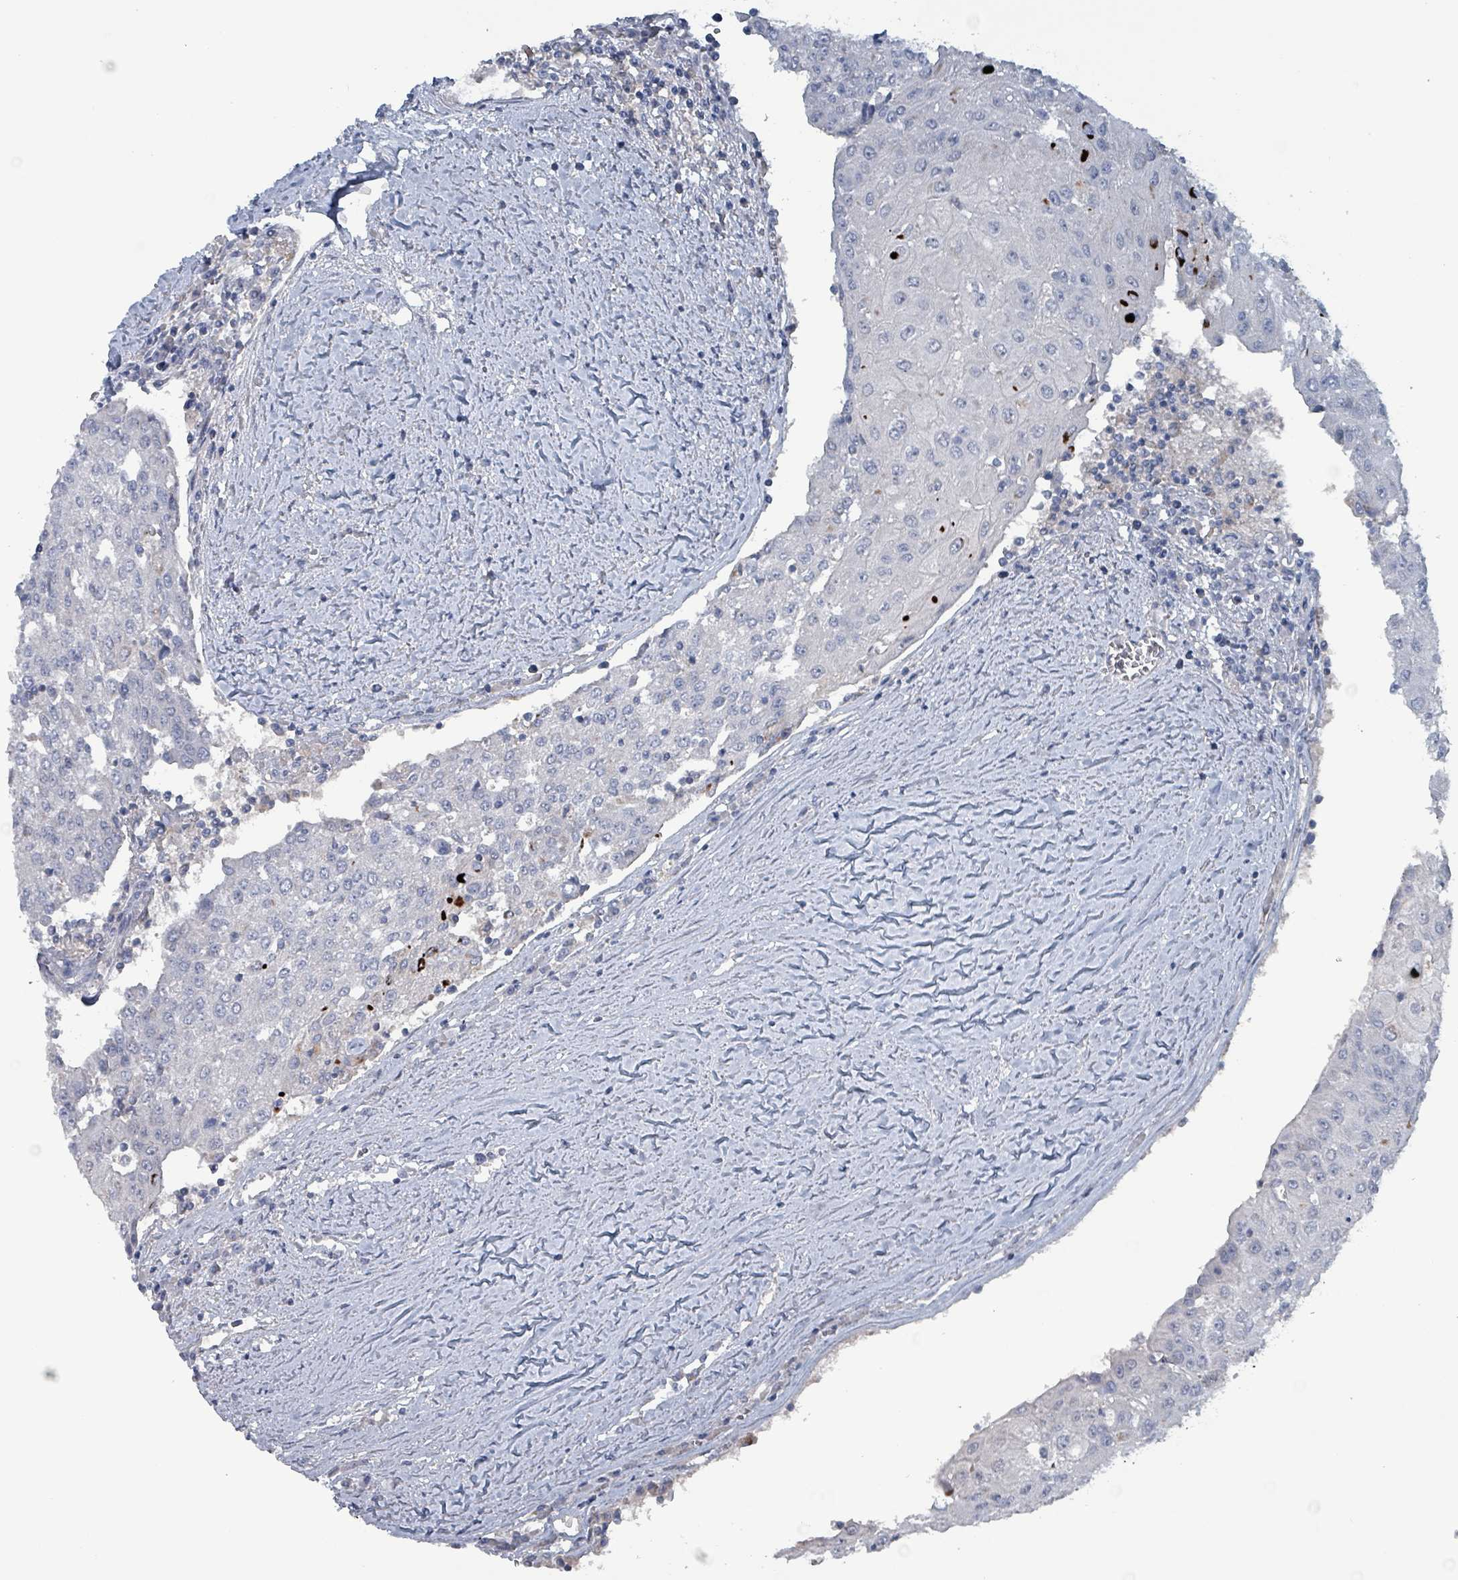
{"staining": {"intensity": "negative", "quantity": "none", "location": "none"}, "tissue": "urothelial cancer", "cell_type": "Tumor cells", "image_type": "cancer", "snomed": [{"axis": "morphology", "description": "Urothelial carcinoma, High grade"}, {"axis": "topography", "description": "Urinary bladder"}], "caption": "DAB immunohistochemical staining of human high-grade urothelial carcinoma displays no significant expression in tumor cells.", "gene": "TAAR5", "patient": {"sex": "female", "age": 85}}